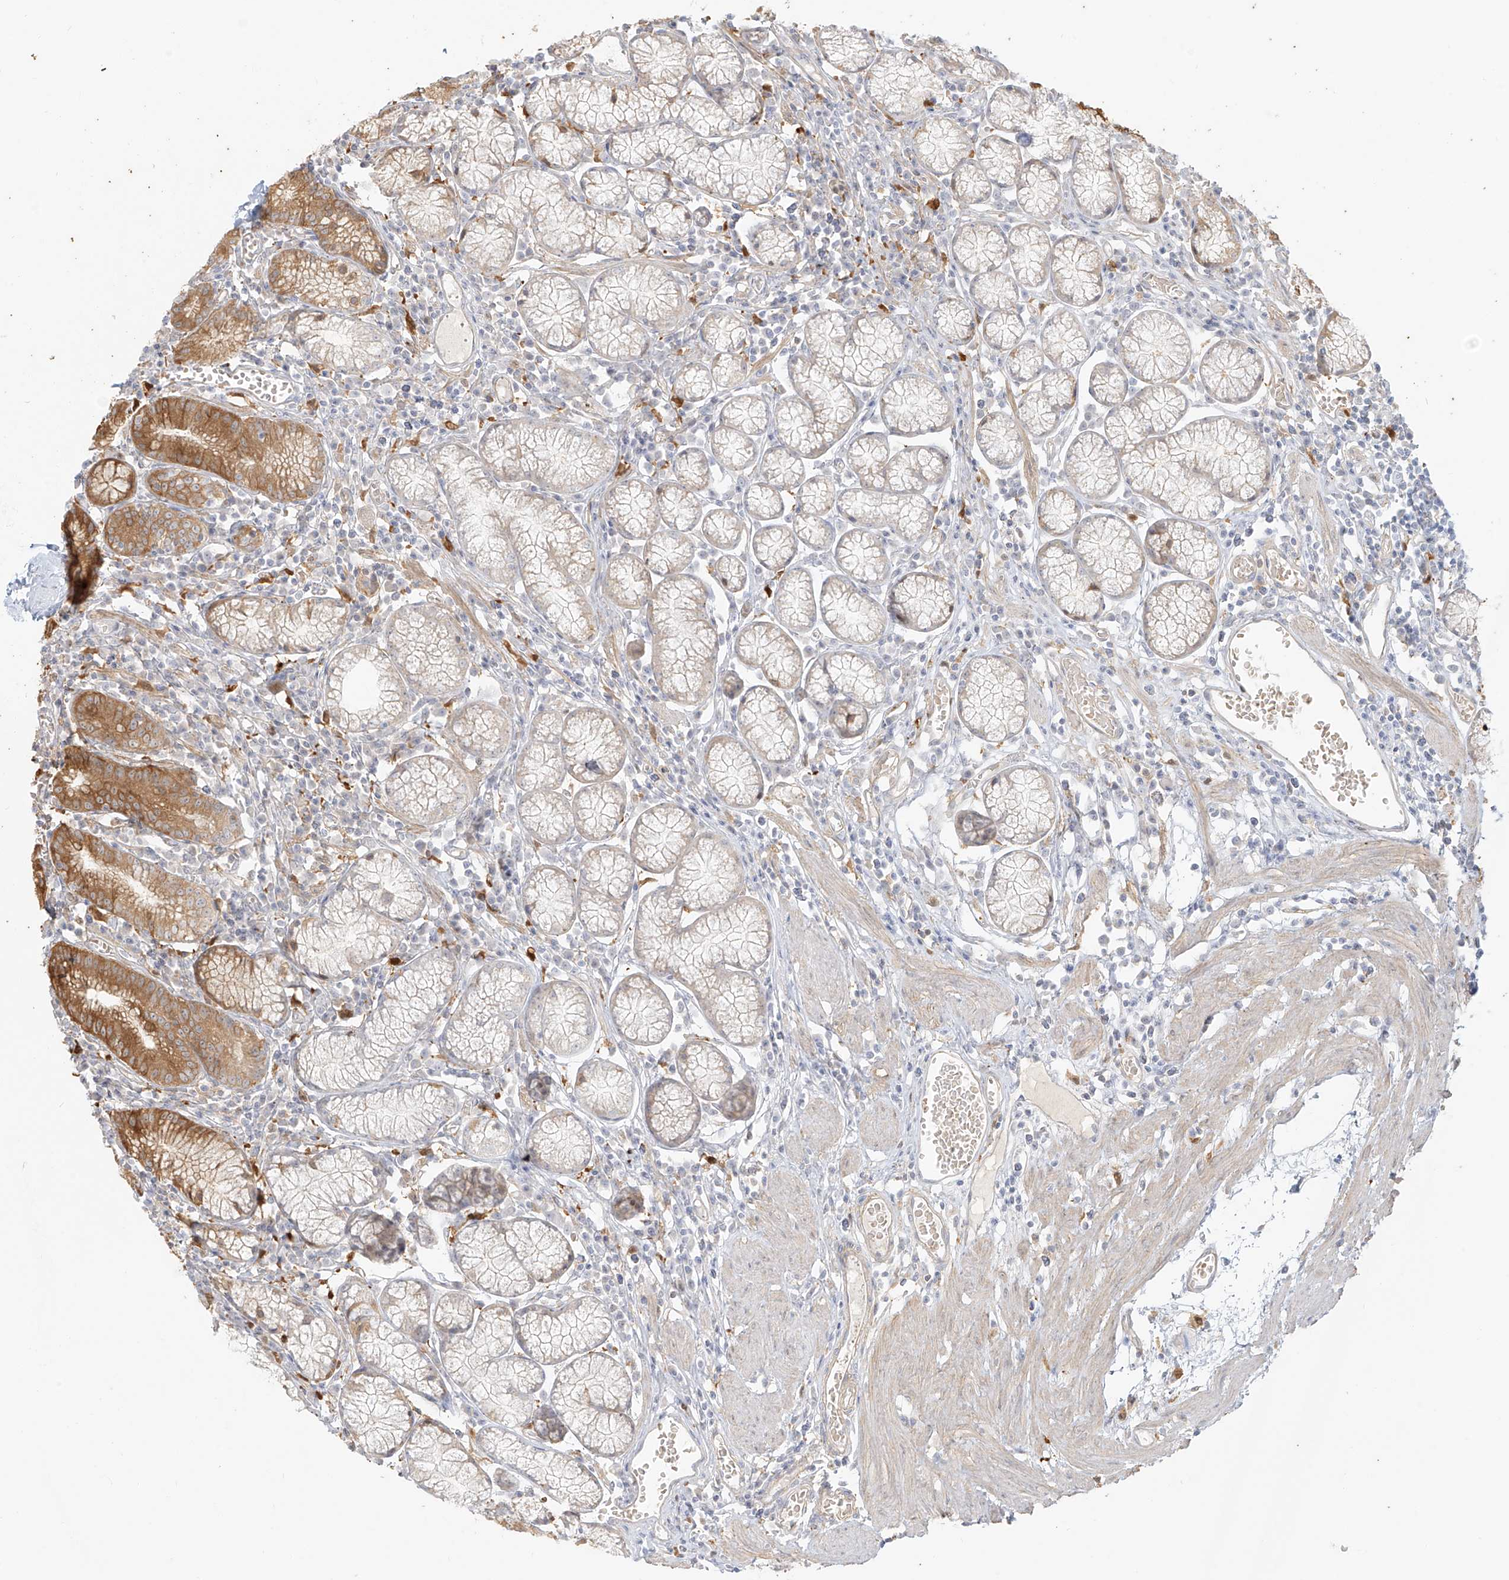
{"staining": {"intensity": "moderate", "quantity": "25%-75%", "location": "cytoplasmic/membranous"}, "tissue": "stomach", "cell_type": "Glandular cells", "image_type": "normal", "snomed": [{"axis": "morphology", "description": "Normal tissue, NOS"}, {"axis": "topography", "description": "Stomach"}], "caption": "This is a photomicrograph of immunohistochemistry staining of benign stomach, which shows moderate positivity in the cytoplasmic/membranous of glandular cells.", "gene": "UPK1B", "patient": {"sex": "male", "age": 55}}